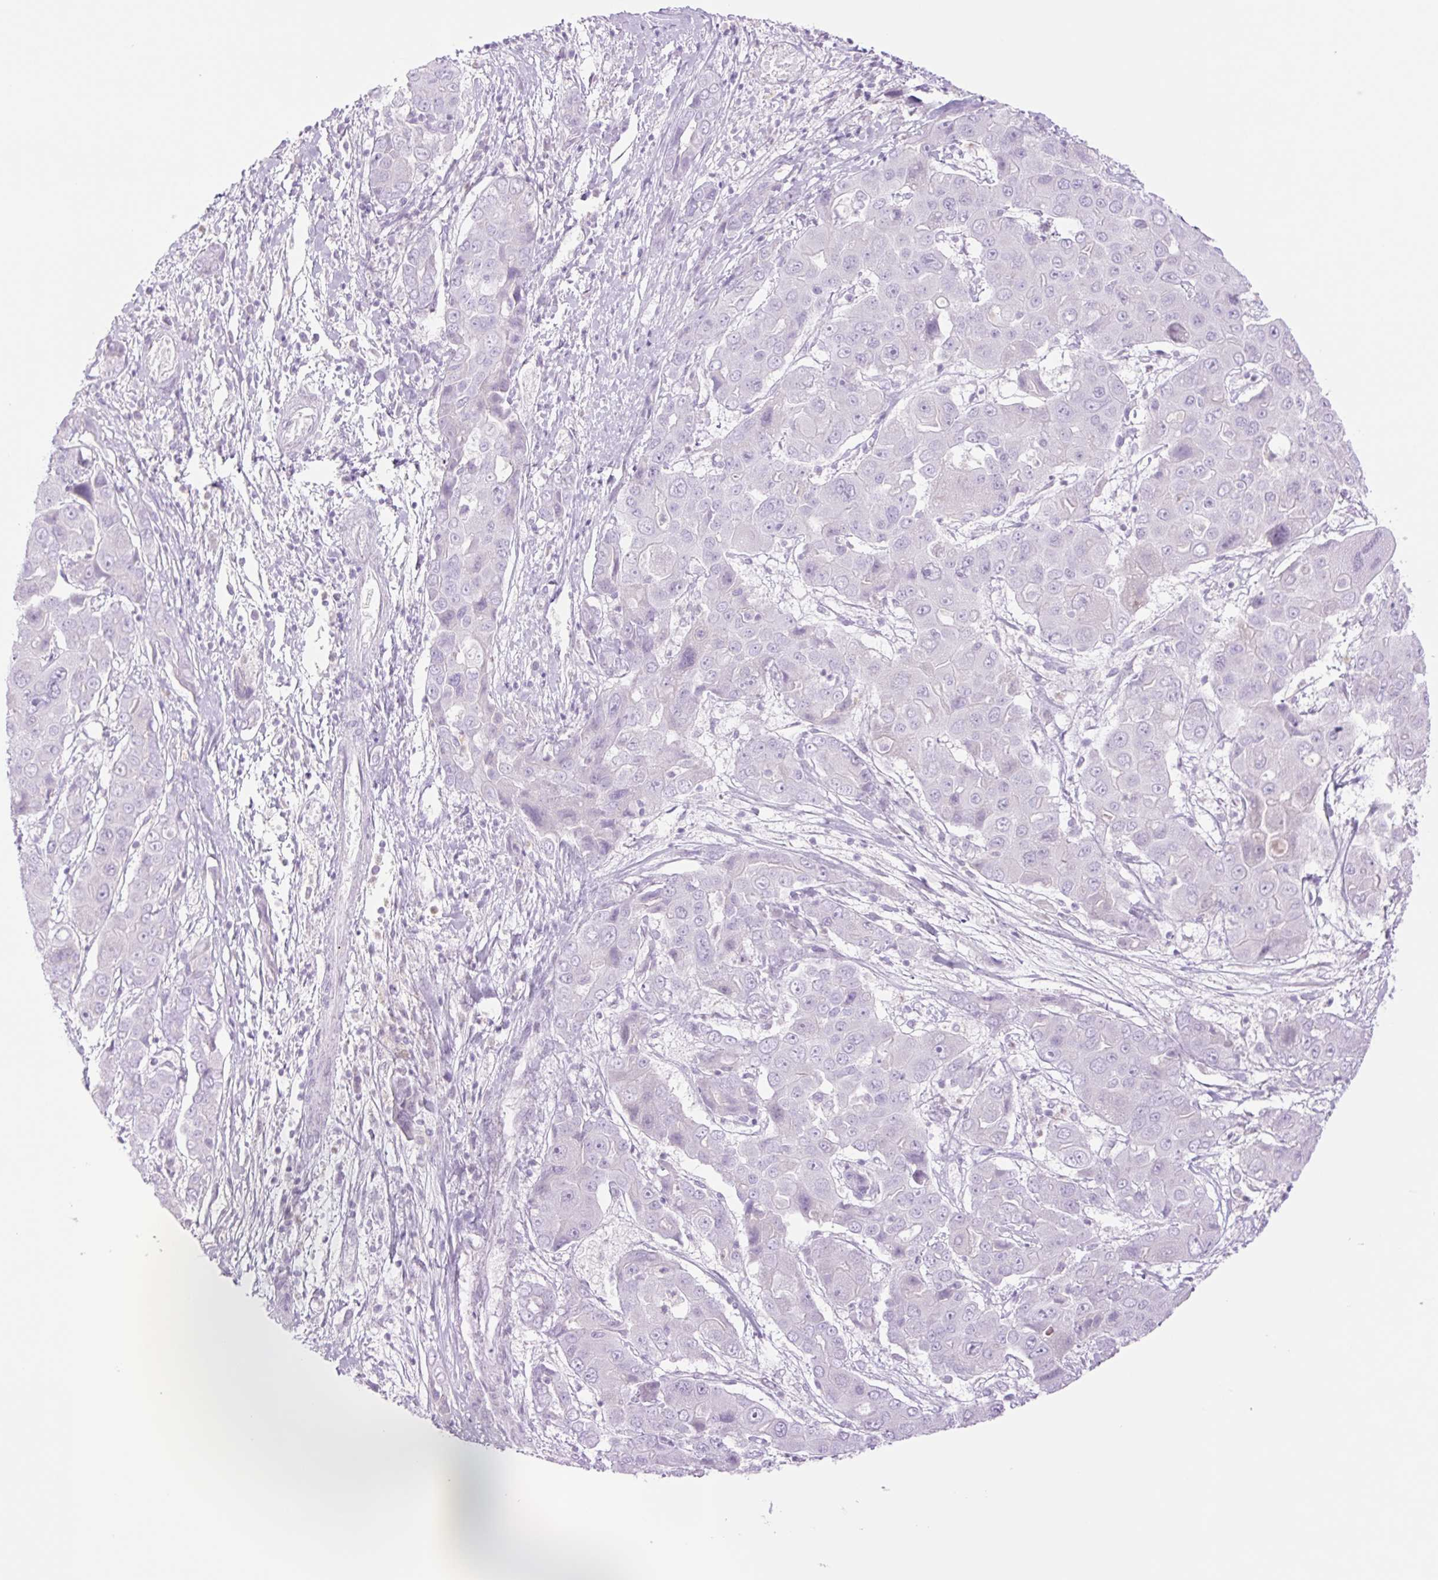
{"staining": {"intensity": "negative", "quantity": "none", "location": "none"}, "tissue": "liver cancer", "cell_type": "Tumor cells", "image_type": "cancer", "snomed": [{"axis": "morphology", "description": "Cholangiocarcinoma"}, {"axis": "topography", "description": "Liver"}], "caption": "High power microscopy micrograph of an IHC image of liver cancer, revealing no significant expression in tumor cells.", "gene": "TBX15", "patient": {"sex": "male", "age": 67}}